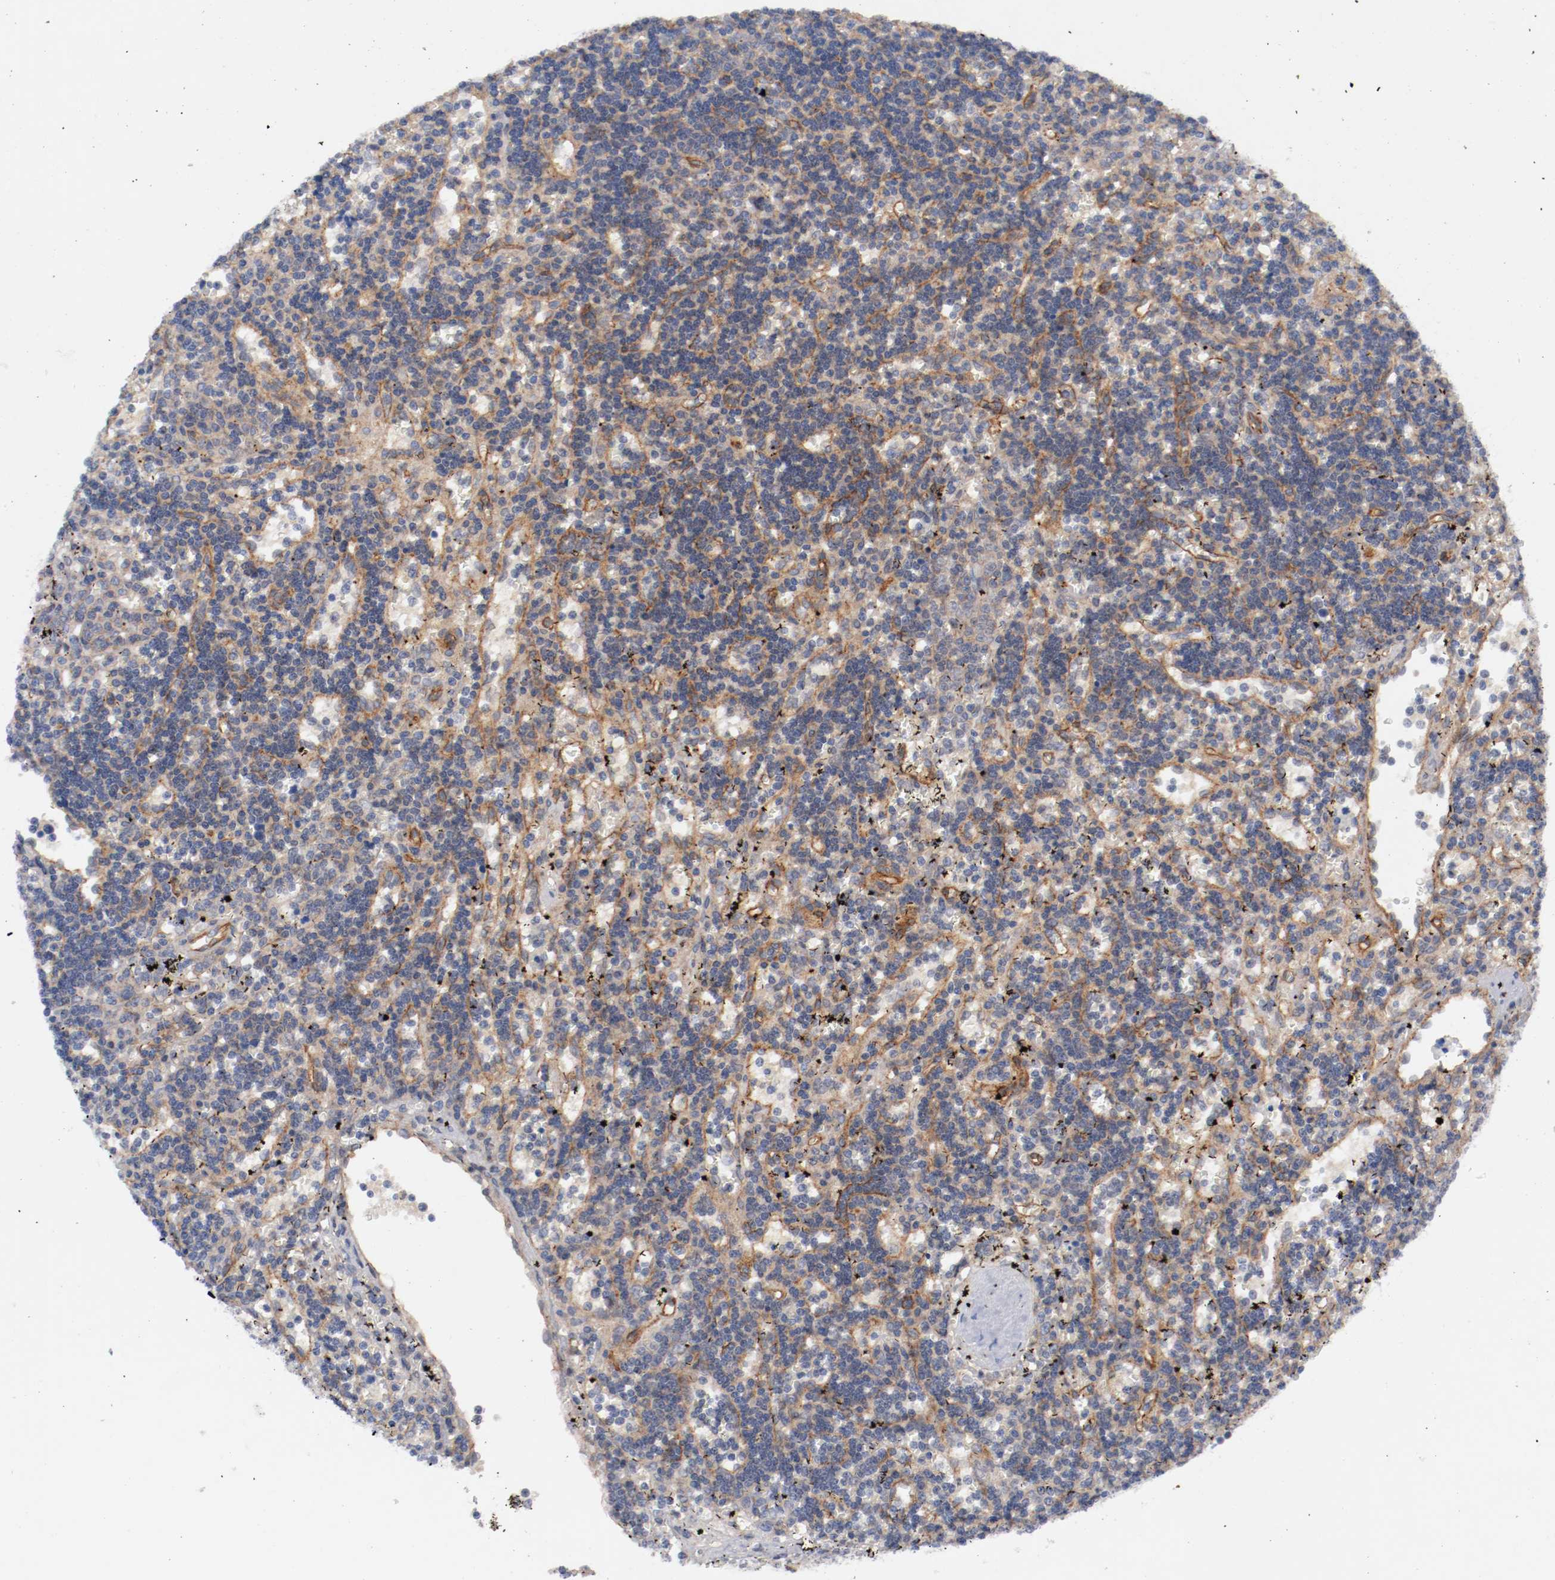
{"staining": {"intensity": "negative", "quantity": "none", "location": "none"}, "tissue": "lymphoma", "cell_type": "Tumor cells", "image_type": "cancer", "snomed": [{"axis": "morphology", "description": "Malignant lymphoma, non-Hodgkin's type, Low grade"}, {"axis": "topography", "description": "Spleen"}], "caption": "Lymphoma was stained to show a protein in brown. There is no significant positivity in tumor cells.", "gene": "TYK2", "patient": {"sex": "male", "age": 60}}